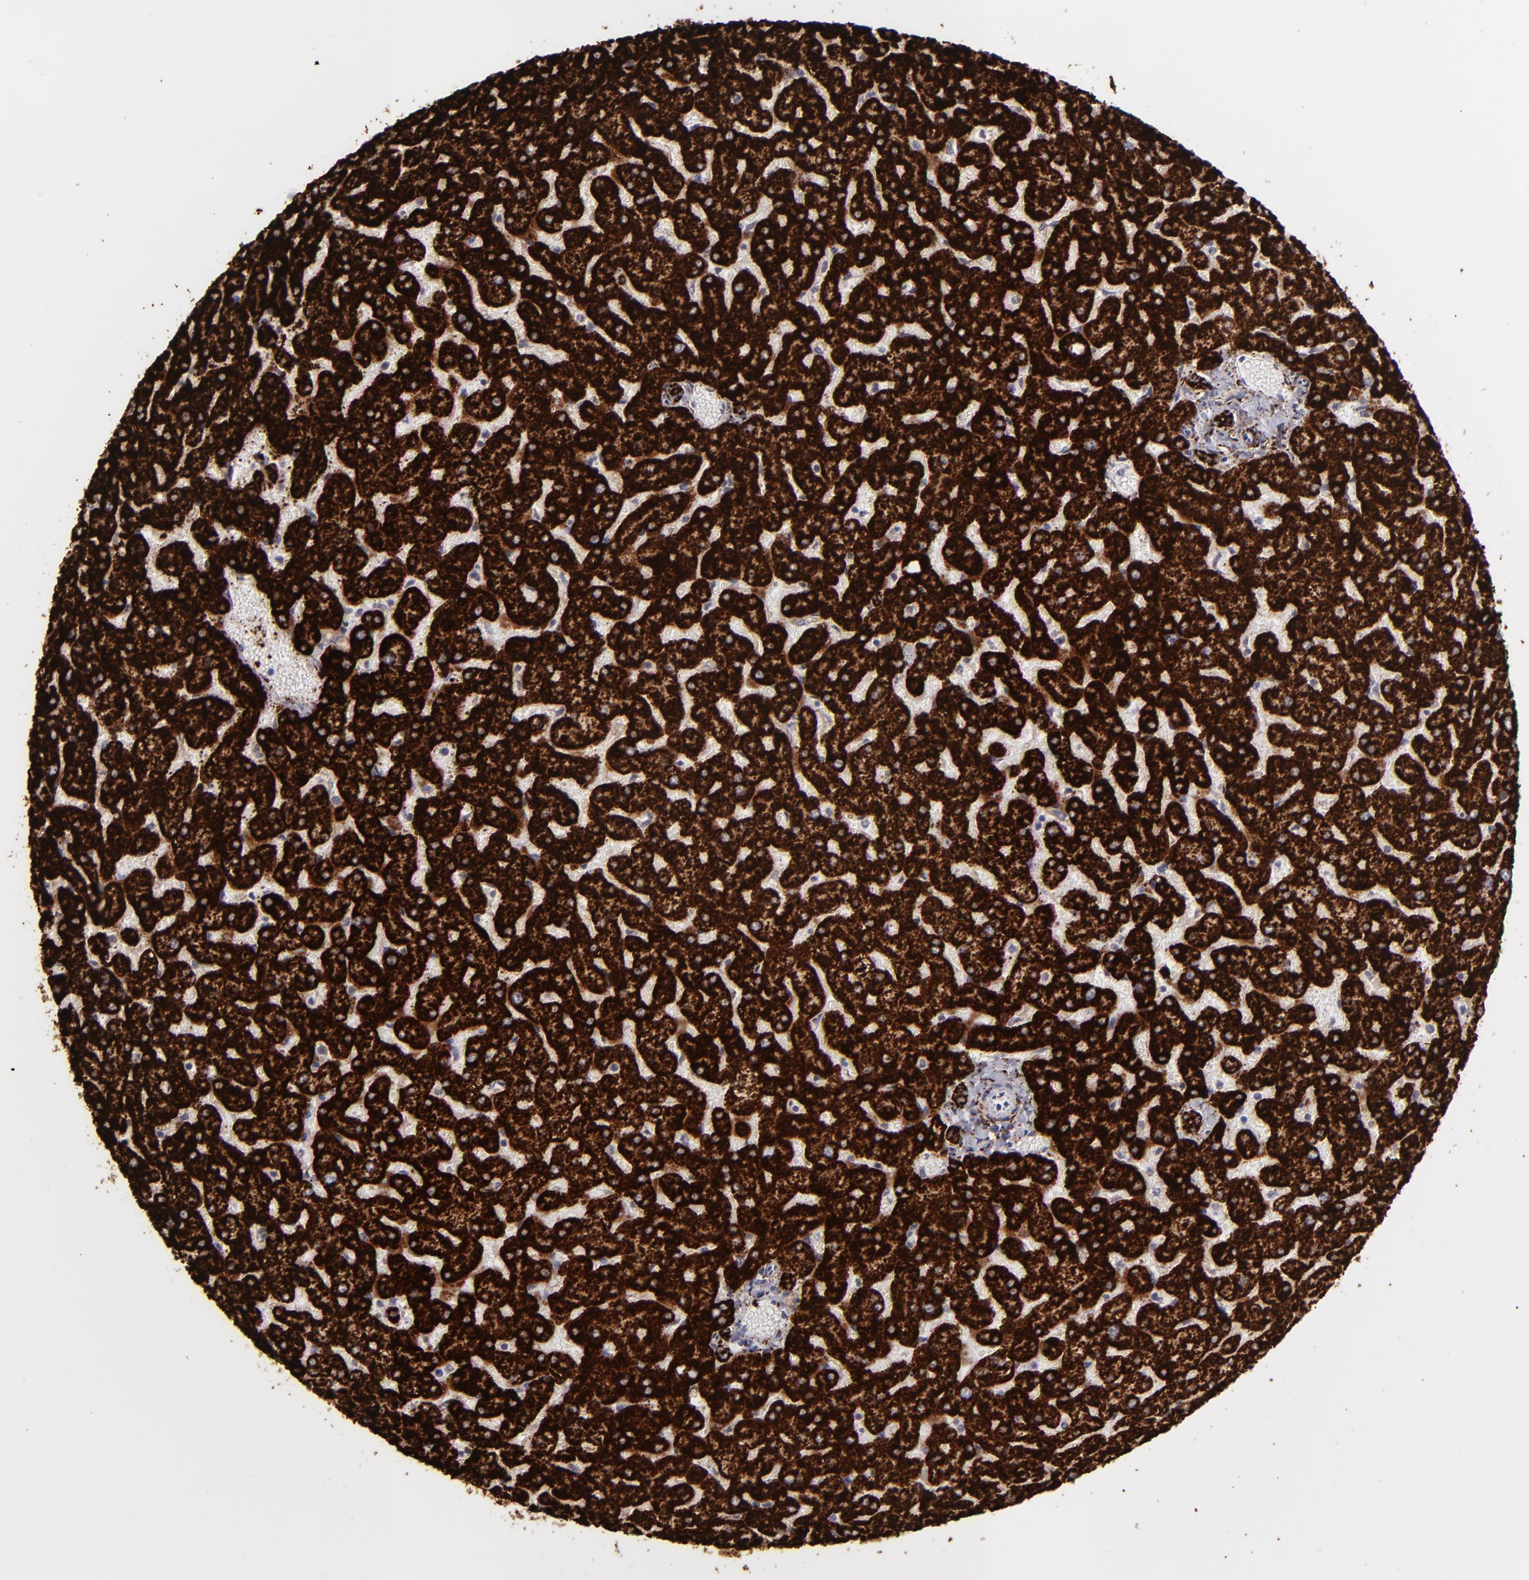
{"staining": {"intensity": "moderate", "quantity": ">75%", "location": "cytoplasmic/membranous"}, "tissue": "liver", "cell_type": "Cholangiocytes", "image_type": "normal", "snomed": [{"axis": "morphology", "description": "Normal tissue, NOS"}, {"axis": "topography", "description": "Liver"}], "caption": "Protein staining of benign liver shows moderate cytoplasmic/membranous expression in about >75% of cholangiocytes.", "gene": "MAOB", "patient": {"sex": "female", "age": 32}}